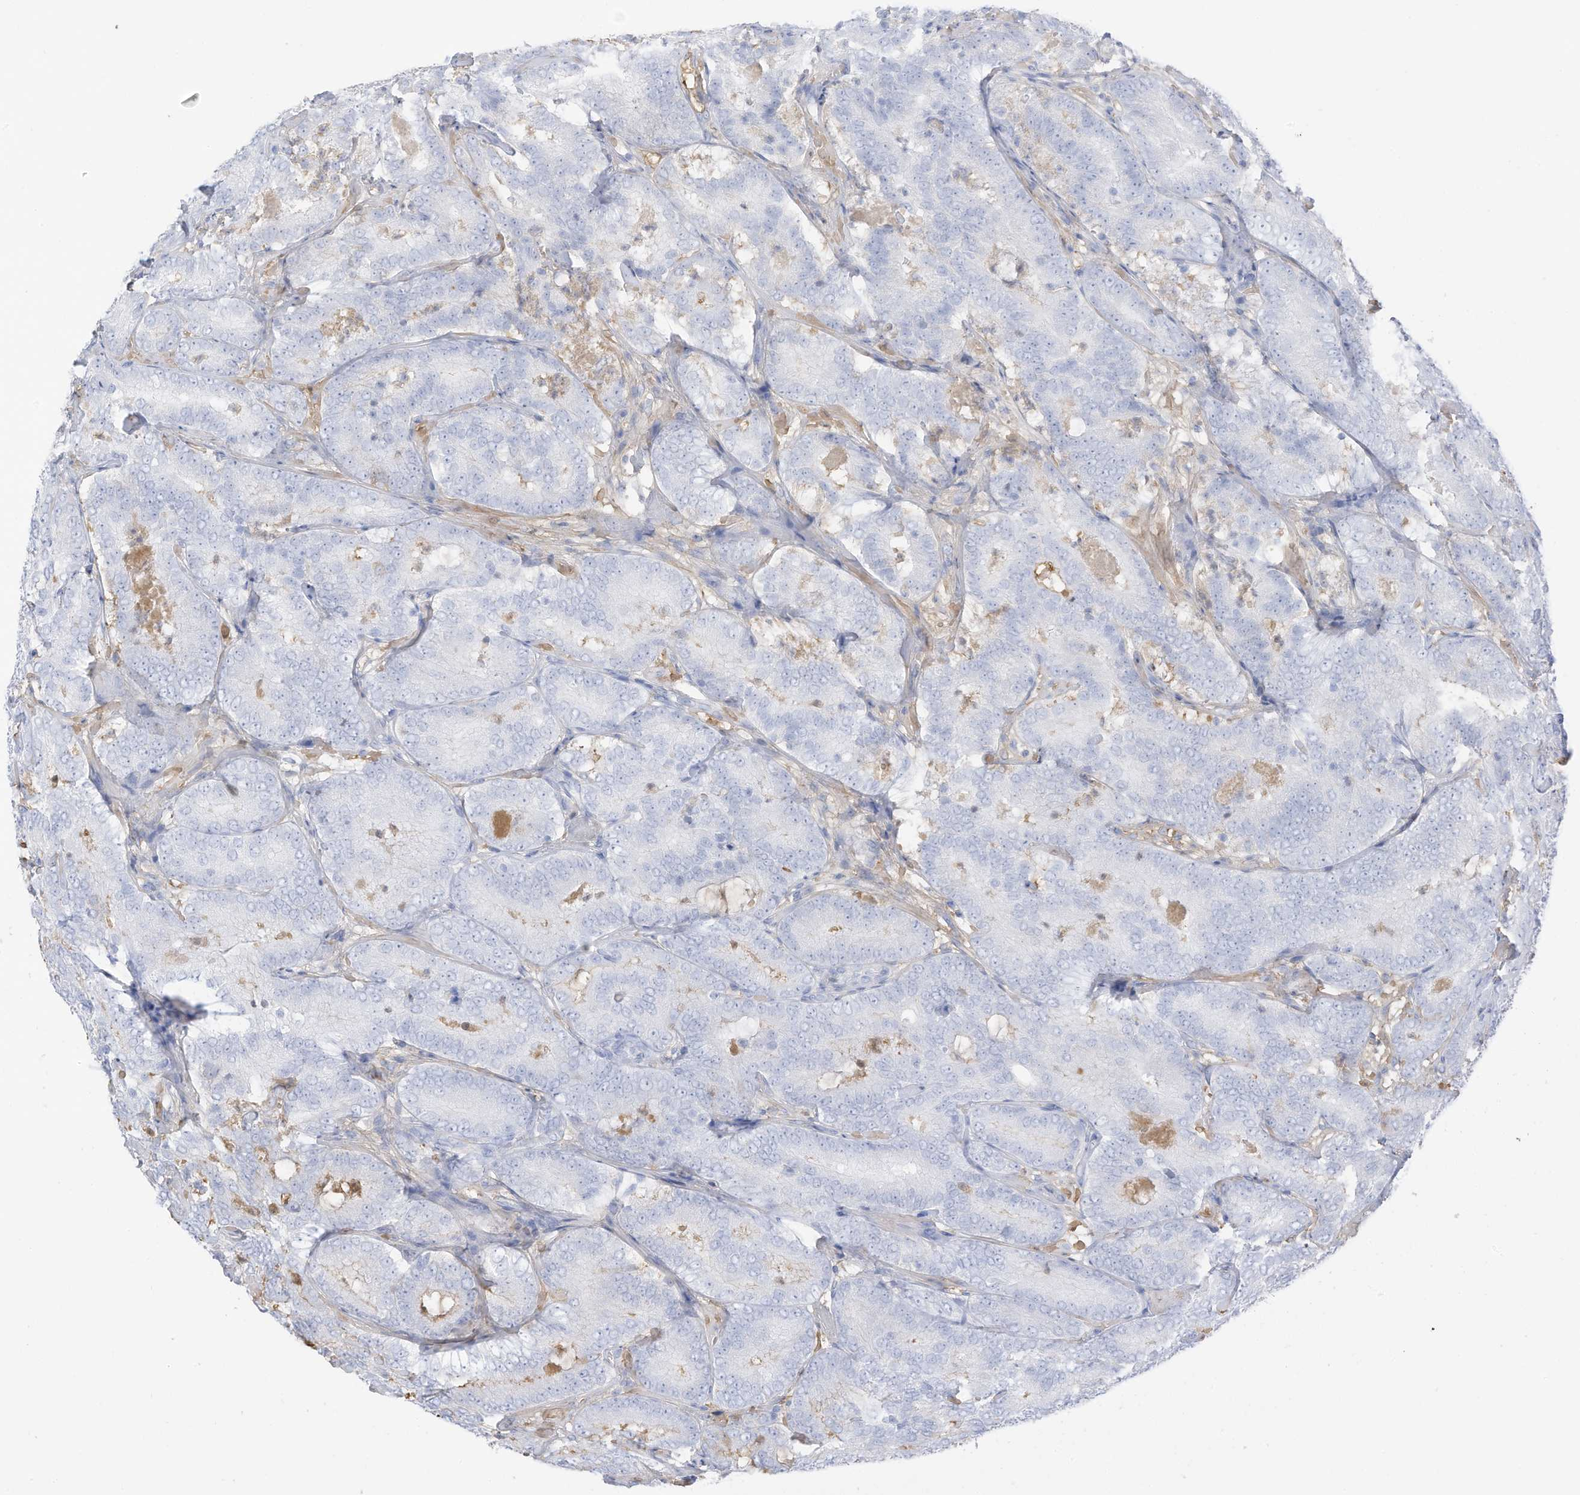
{"staining": {"intensity": "negative", "quantity": "none", "location": "none"}, "tissue": "prostate cancer", "cell_type": "Tumor cells", "image_type": "cancer", "snomed": [{"axis": "morphology", "description": "Adenocarcinoma, High grade"}, {"axis": "topography", "description": "Prostate"}], "caption": "High power microscopy image of an immunohistochemistry (IHC) histopathology image of prostate cancer (adenocarcinoma (high-grade)), revealing no significant expression in tumor cells.", "gene": "HSD17B13", "patient": {"sex": "male", "age": 57}}